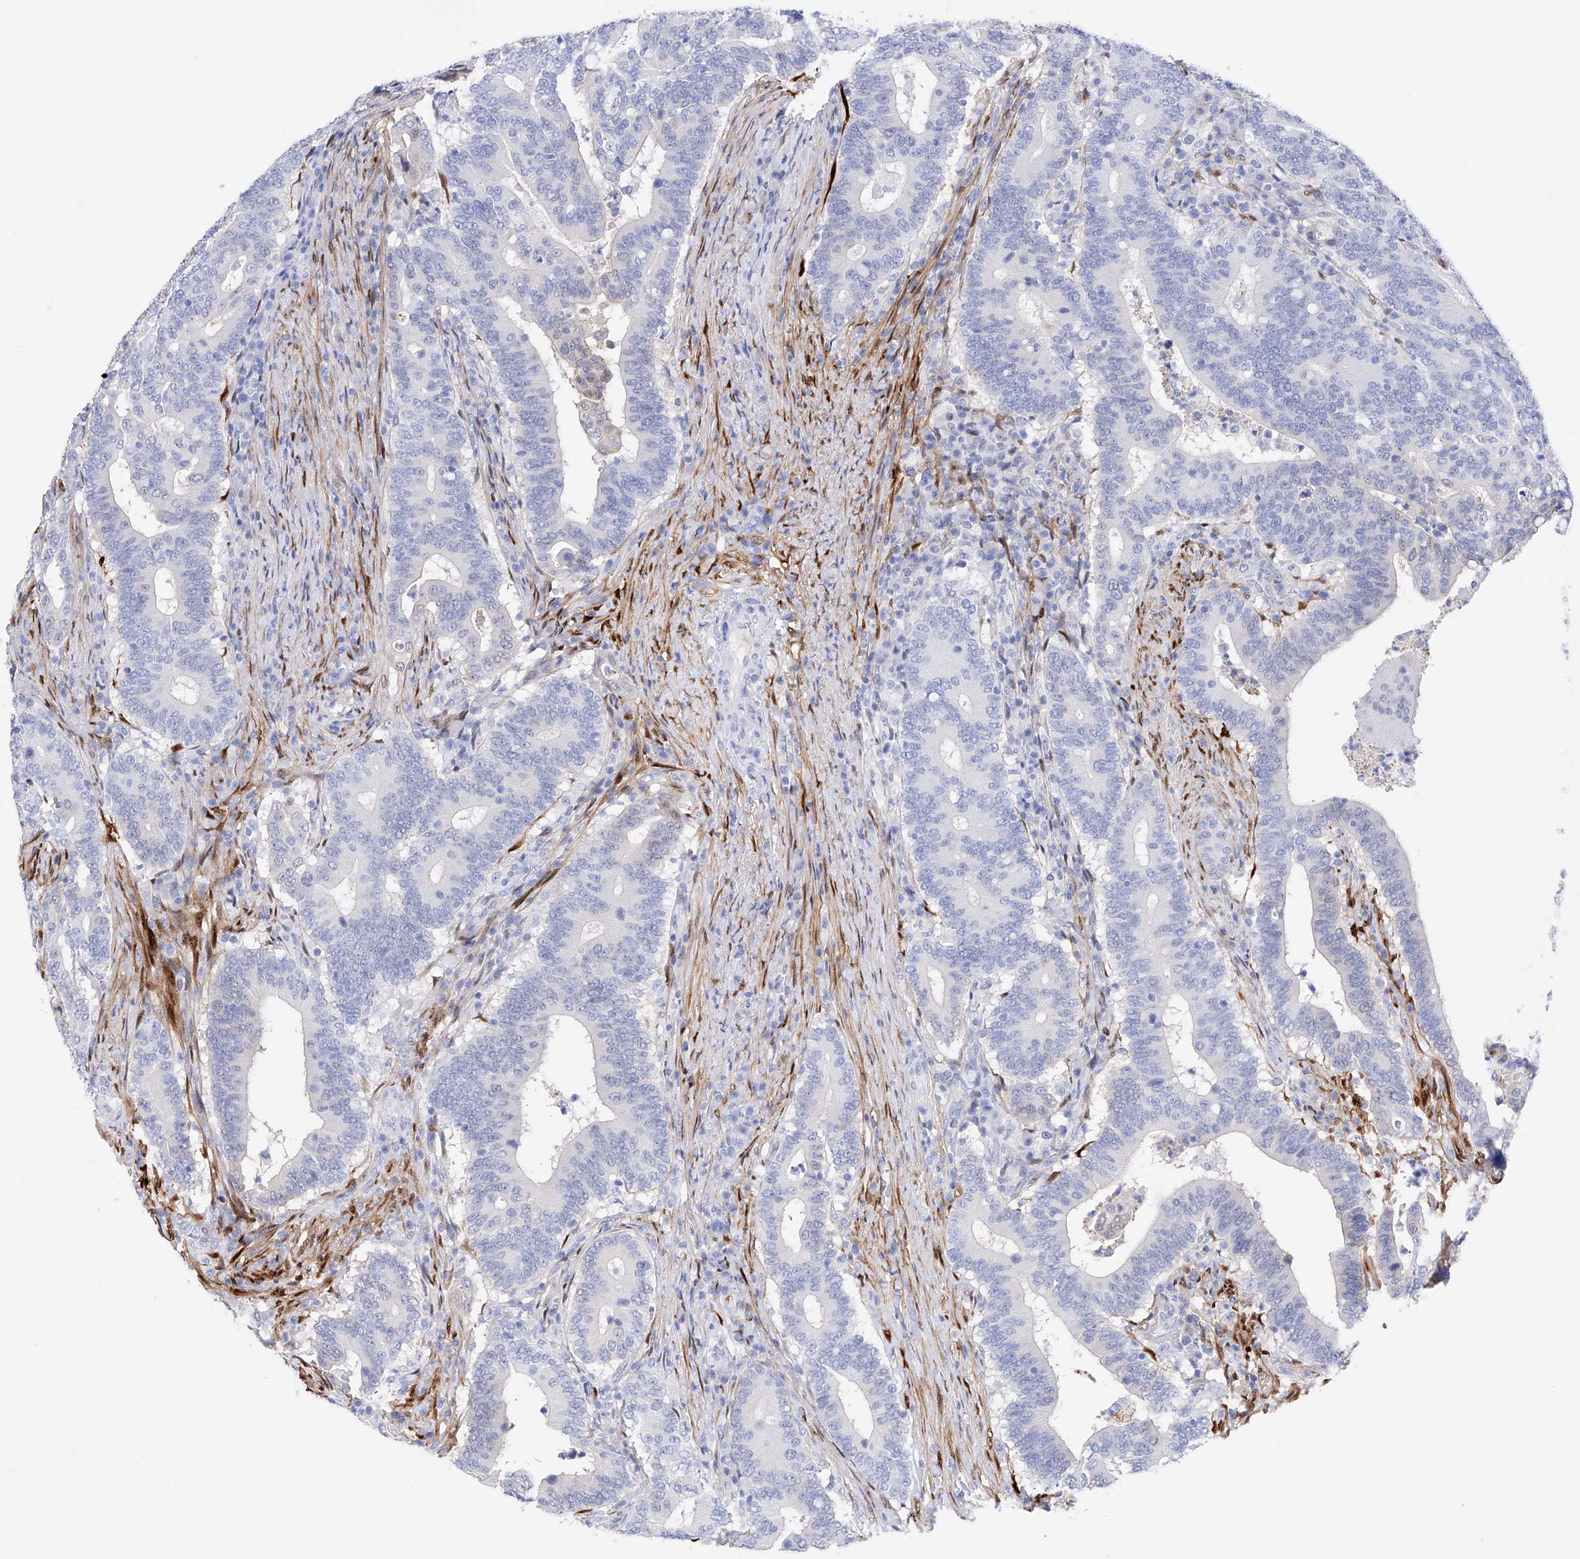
{"staining": {"intensity": "negative", "quantity": "none", "location": "none"}, "tissue": "colorectal cancer", "cell_type": "Tumor cells", "image_type": "cancer", "snomed": [{"axis": "morphology", "description": "Adenocarcinoma, NOS"}, {"axis": "topography", "description": "Colon"}], "caption": "Immunohistochemistry of adenocarcinoma (colorectal) exhibits no expression in tumor cells.", "gene": "TRPC7", "patient": {"sex": "female", "age": 66}}